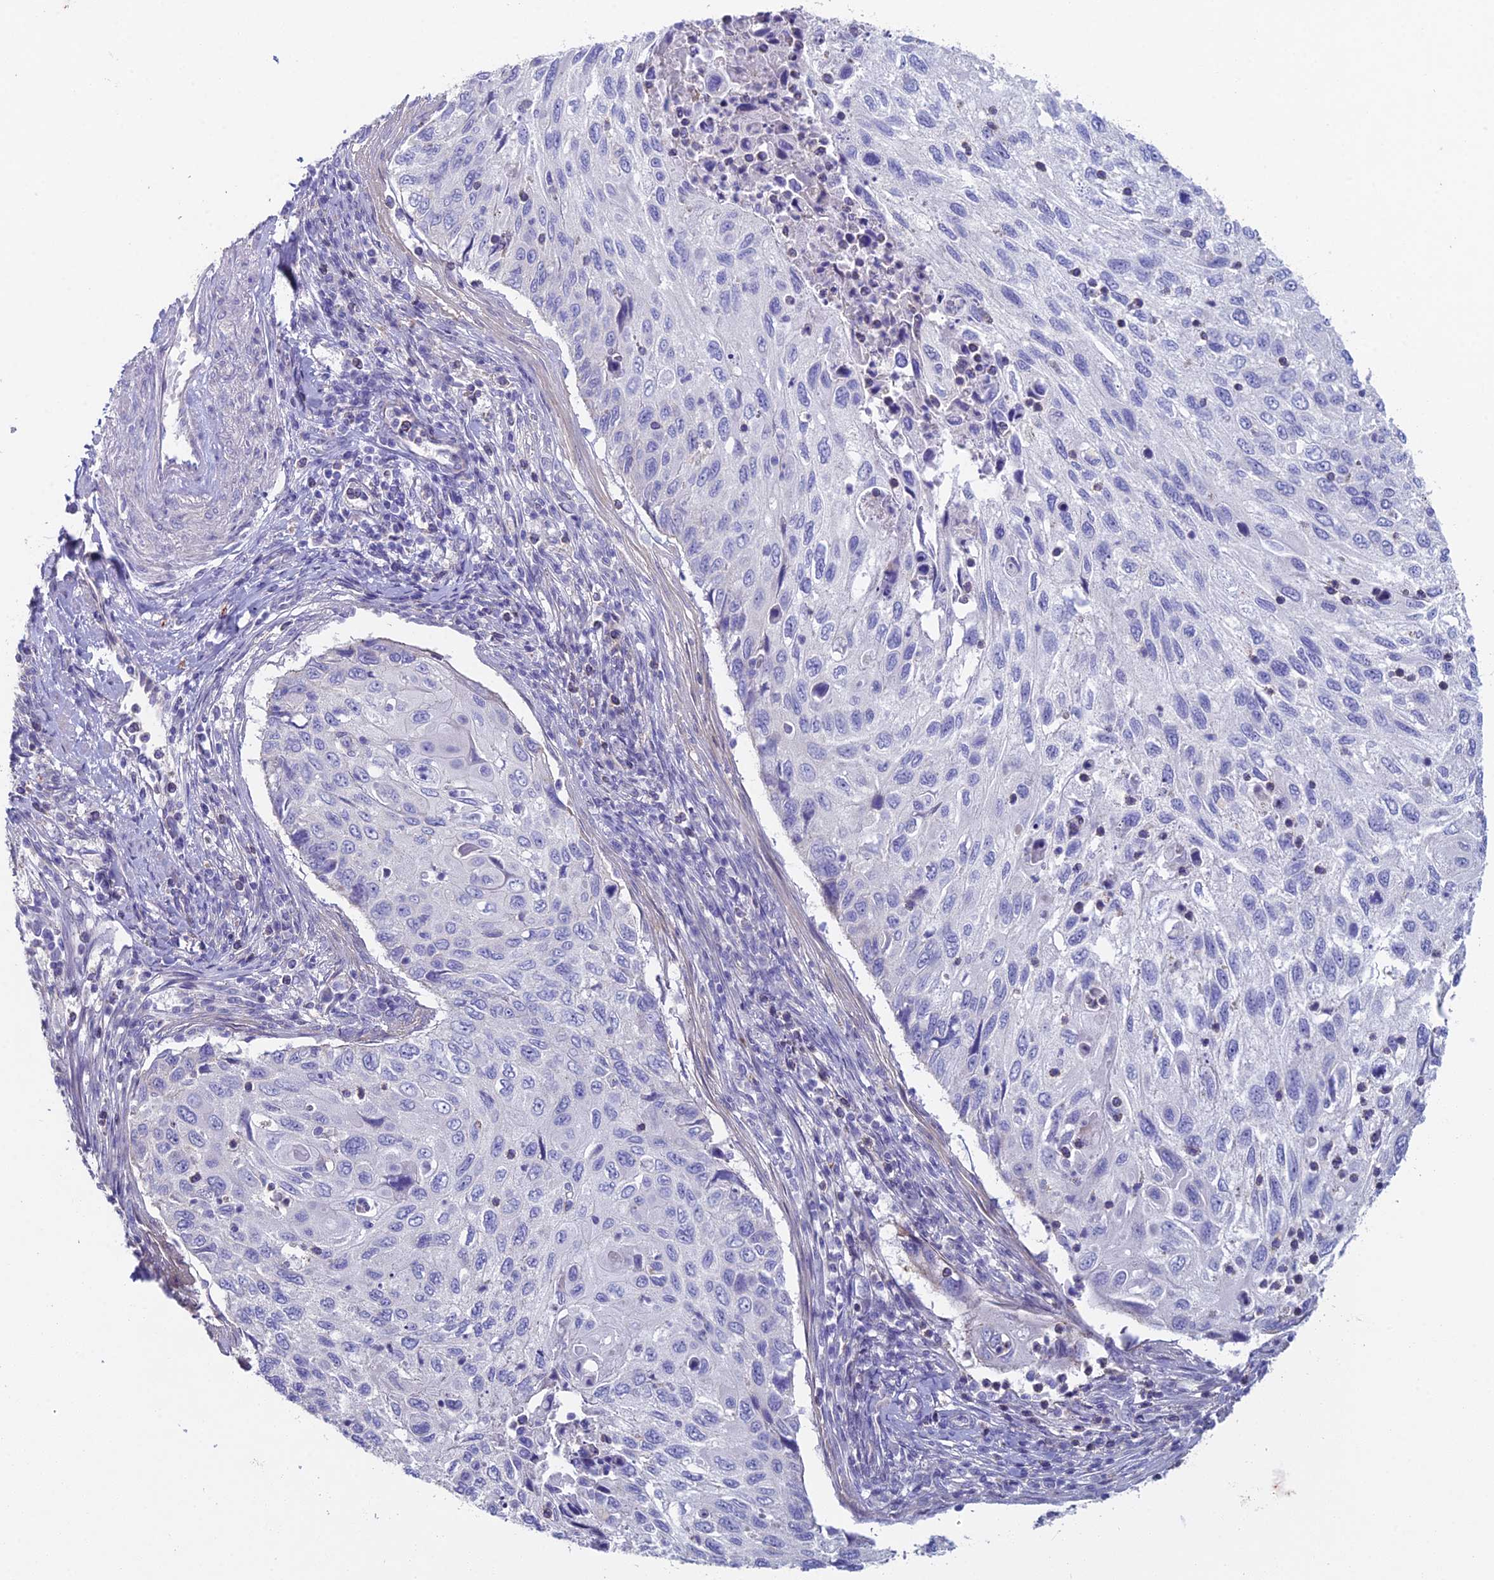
{"staining": {"intensity": "negative", "quantity": "none", "location": "none"}, "tissue": "cervical cancer", "cell_type": "Tumor cells", "image_type": "cancer", "snomed": [{"axis": "morphology", "description": "Squamous cell carcinoma, NOS"}, {"axis": "topography", "description": "Cervix"}], "caption": "Immunohistochemical staining of human cervical cancer (squamous cell carcinoma) shows no significant staining in tumor cells. The staining was performed using DAB (3,3'-diaminobenzidine) to visualize the protein expression in brown, while the nuclei were stained in blue with hematoxylin (Magnification: 20x).", "gene": "NCAM1", "patient": {"sex": "female", "age": 70}}